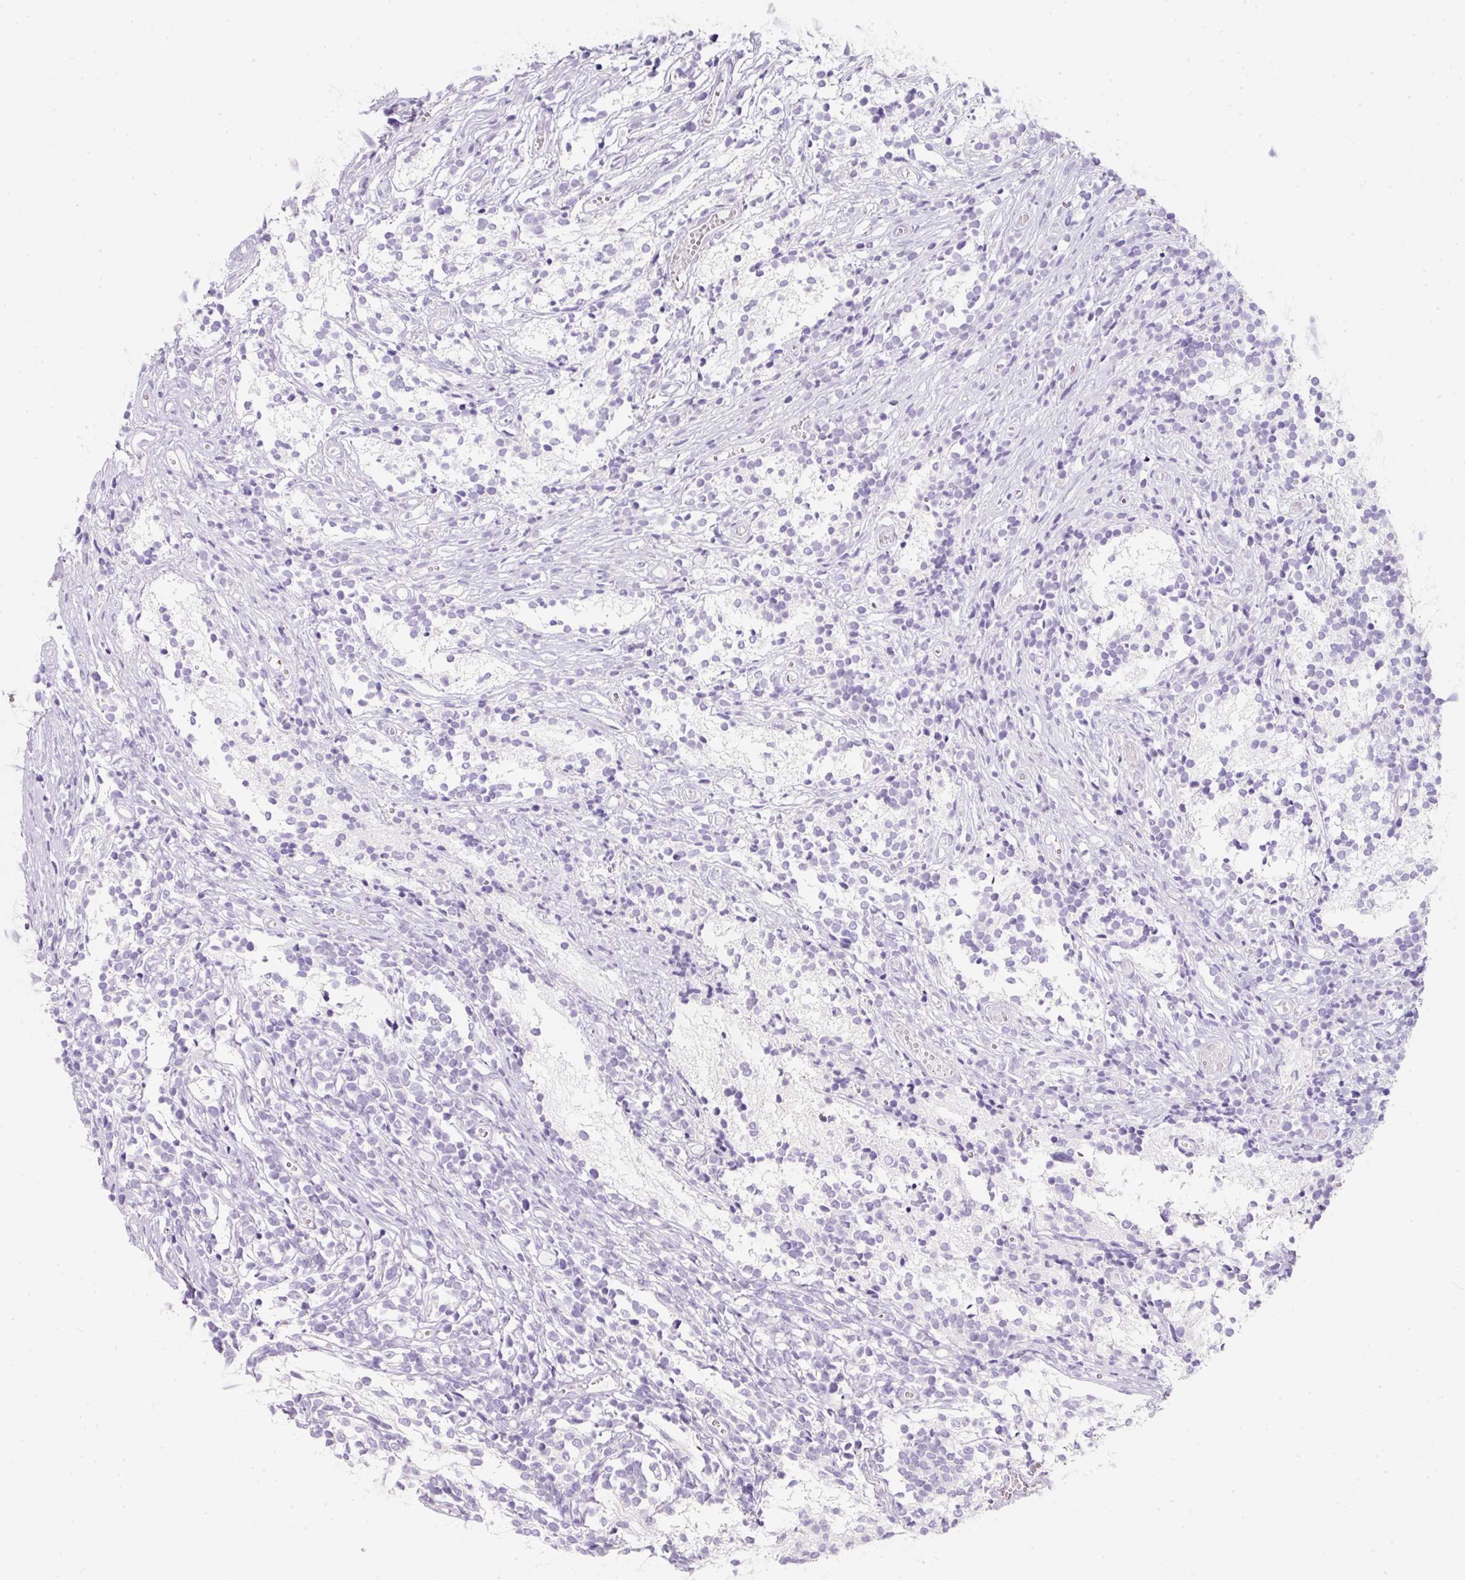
{"staining": {"intensity": "negative", "quantity": "none", "location": "none"}, "tissue": "glioma", "cell_type": "Tumor cells", "image_type": "cancer", "snomed": [{"axis": "morphology", "description": "Glioma, malignant, Low grade"}, {"axis": "topography", "description": "Brain"}], "caption": "This is an IHC image of human malignant glioma (low-grade). There is no positivity in tumor cells.", "gene": "SLC2A2", "patient": {"sex": "female", "age": 1}}